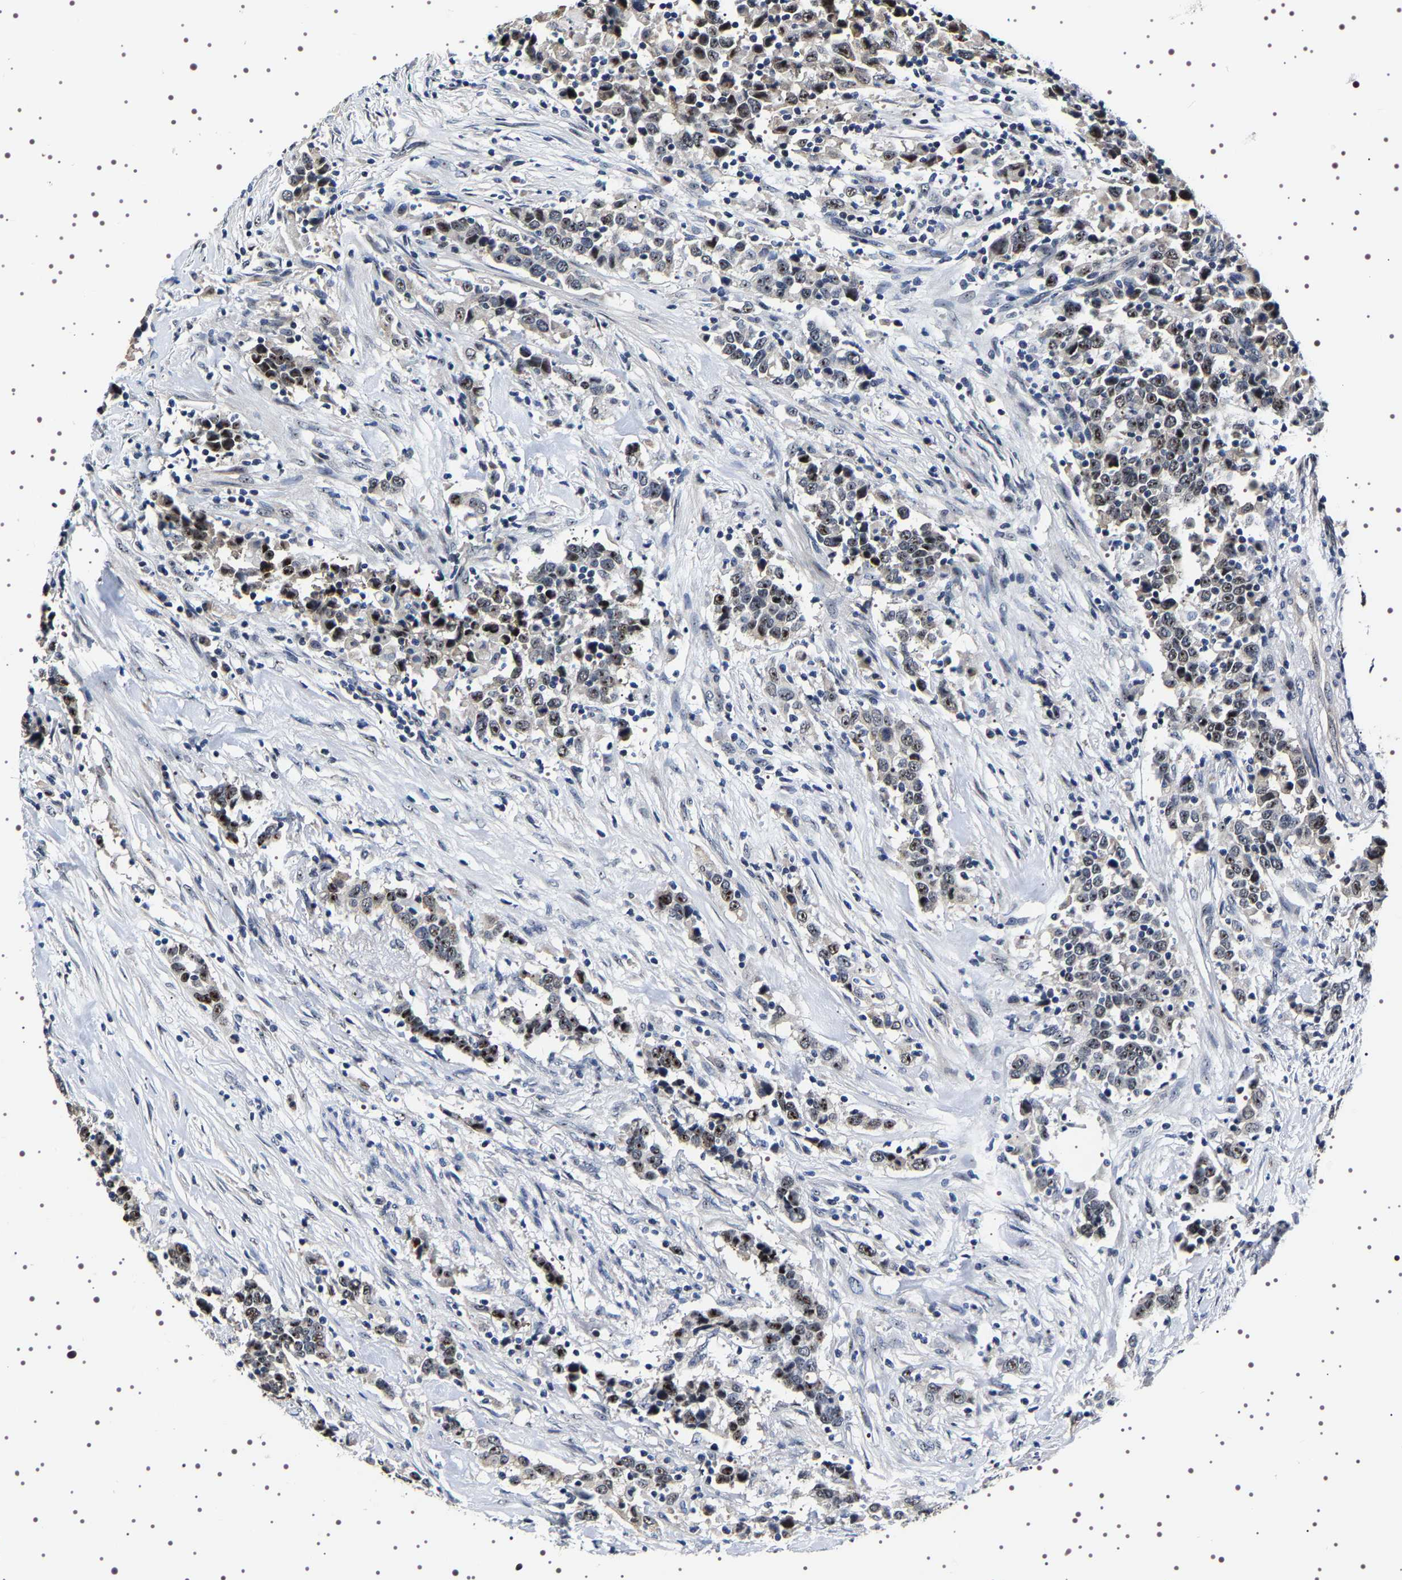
{"staining": {"intensity": "strong", "quantity": "25%-75%", "location": "nuclear"}, "tissue": "urothelial cancer", "cell_type": "Tumor cells", "image_type": "cancer", "snomed": [{"axis": "morphology", "description": "Urothelial carcinoma, High grade"}, {"axis": "topography", "description": "Urinary bladder"}], "caption": "The image displays immunohistochemical staining of urothelial carcinoma (high-grade). There is strong nuclear positivity is seen in approximately 25%-75% of tumor cells.", "gene": "GNL3", "patient": {"sex": "male", "age": 61}}